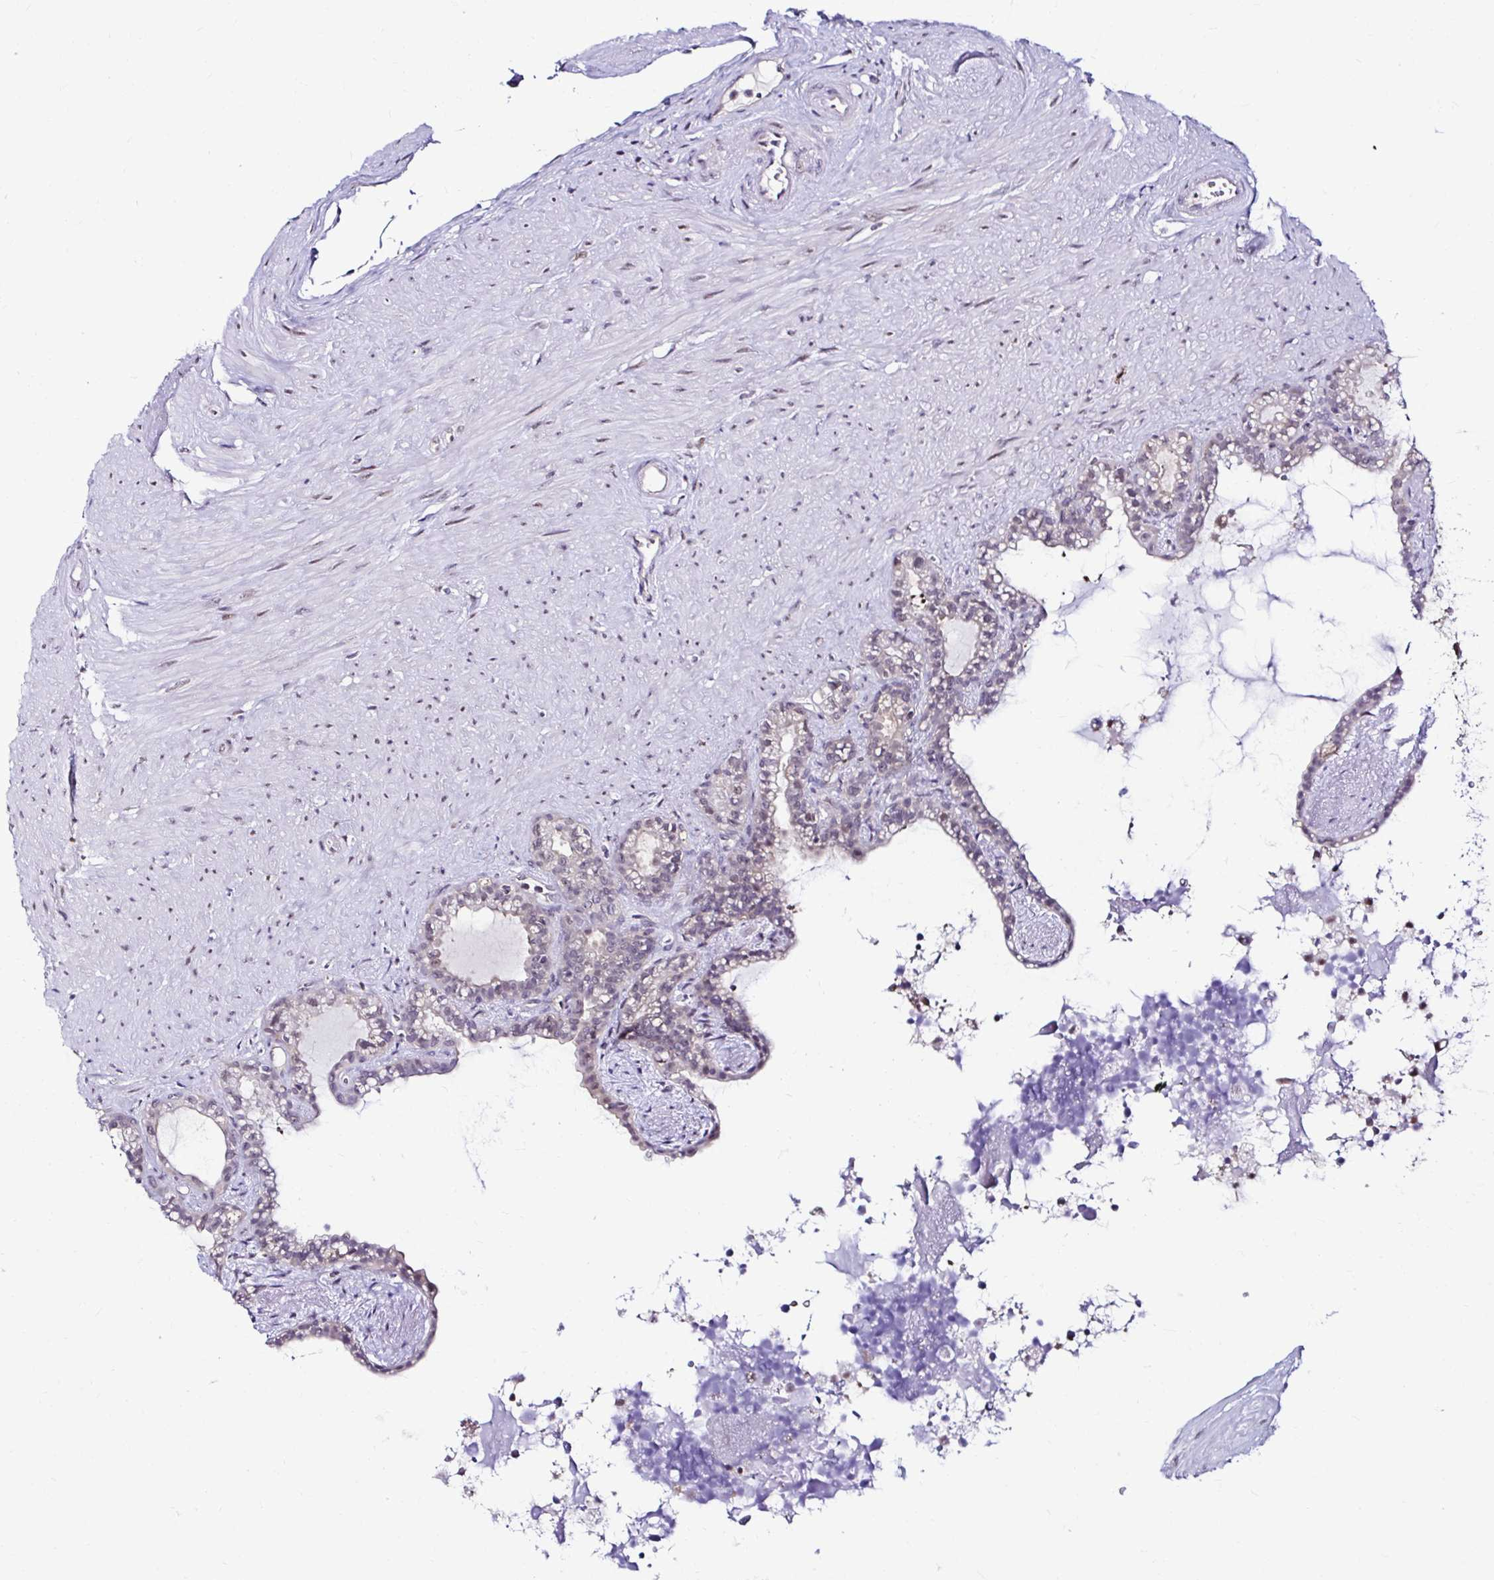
{"staining": {"intensity": "weak", "quantity": "25%-75%", "location": "nuclear"}, "tissue": "seminal vesicle", "cell_type": "Glandular cells", "image_type": "normal", "snomed": [{"axis": "morphology", "description": "Normal tissue, NOS"}, {"axis": "topography", "description": "Seminal veicle"}], "caption": "There is low levels of weak nuclear positivity in glandular cells of unremarkable seminal vesicle, as demonstrated by immunohistochemical staining (brown color).", "gene": "PSMD3", "patient": {"sex": "male", "age": 76}}